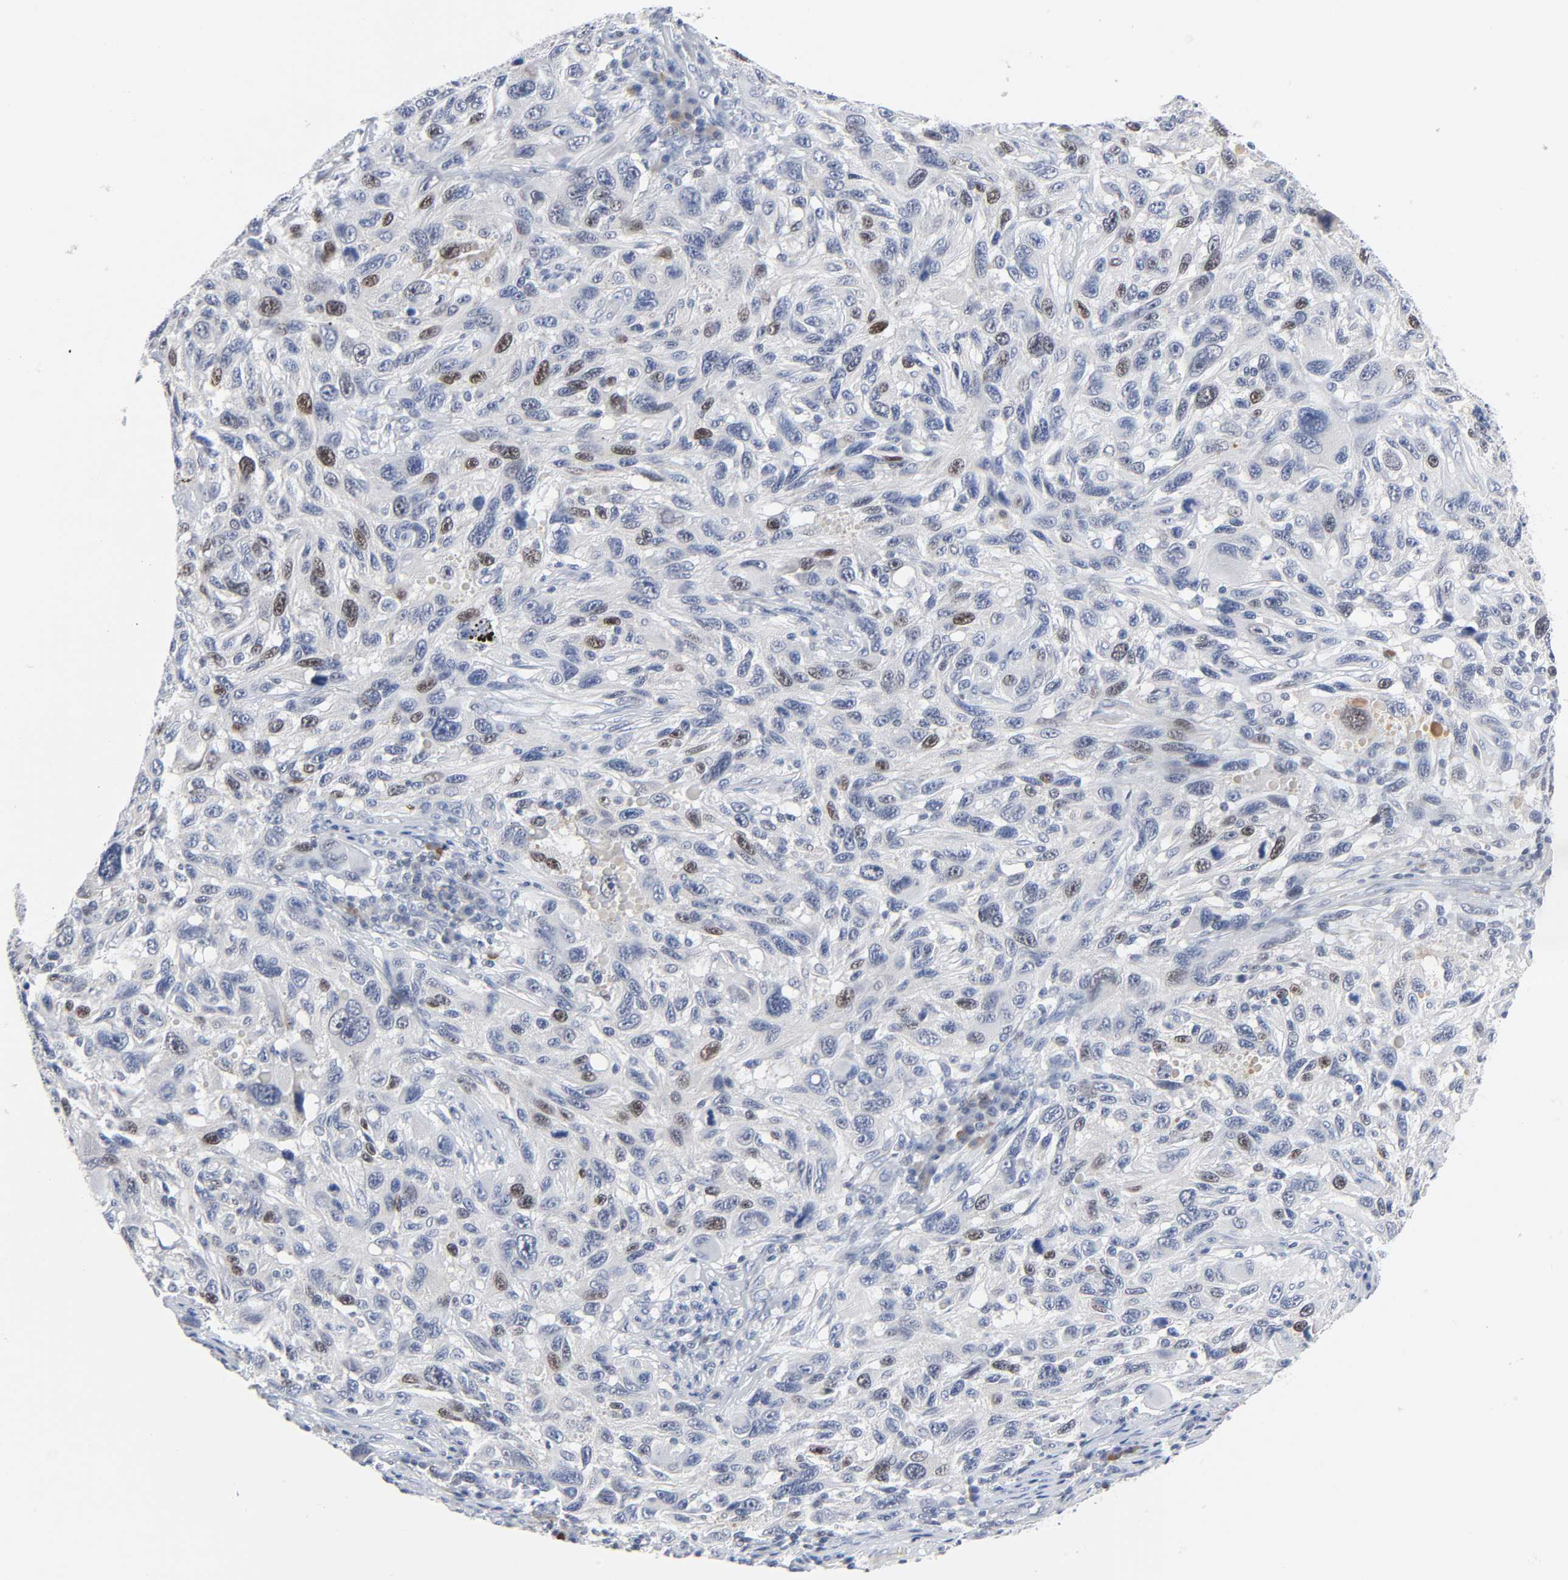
{"staining": {"intensity": "moderate", "quantity": "<25%", "location": "nuclear"}, "tissue": "melanoma", "cell_type": "Tumor cells", "image_type": "cancer", "snomed": [{"axis": "morphology", "description": "Malignant melanoma, NOS"}, {"axis": "topography", "description": "Skin"}], "caption": "Moderate nuclear protein staining is present in about <25% of tumor cells in melanoma.", "gene": "WEE1", "patient": {"sex": "male", "age": 53}}